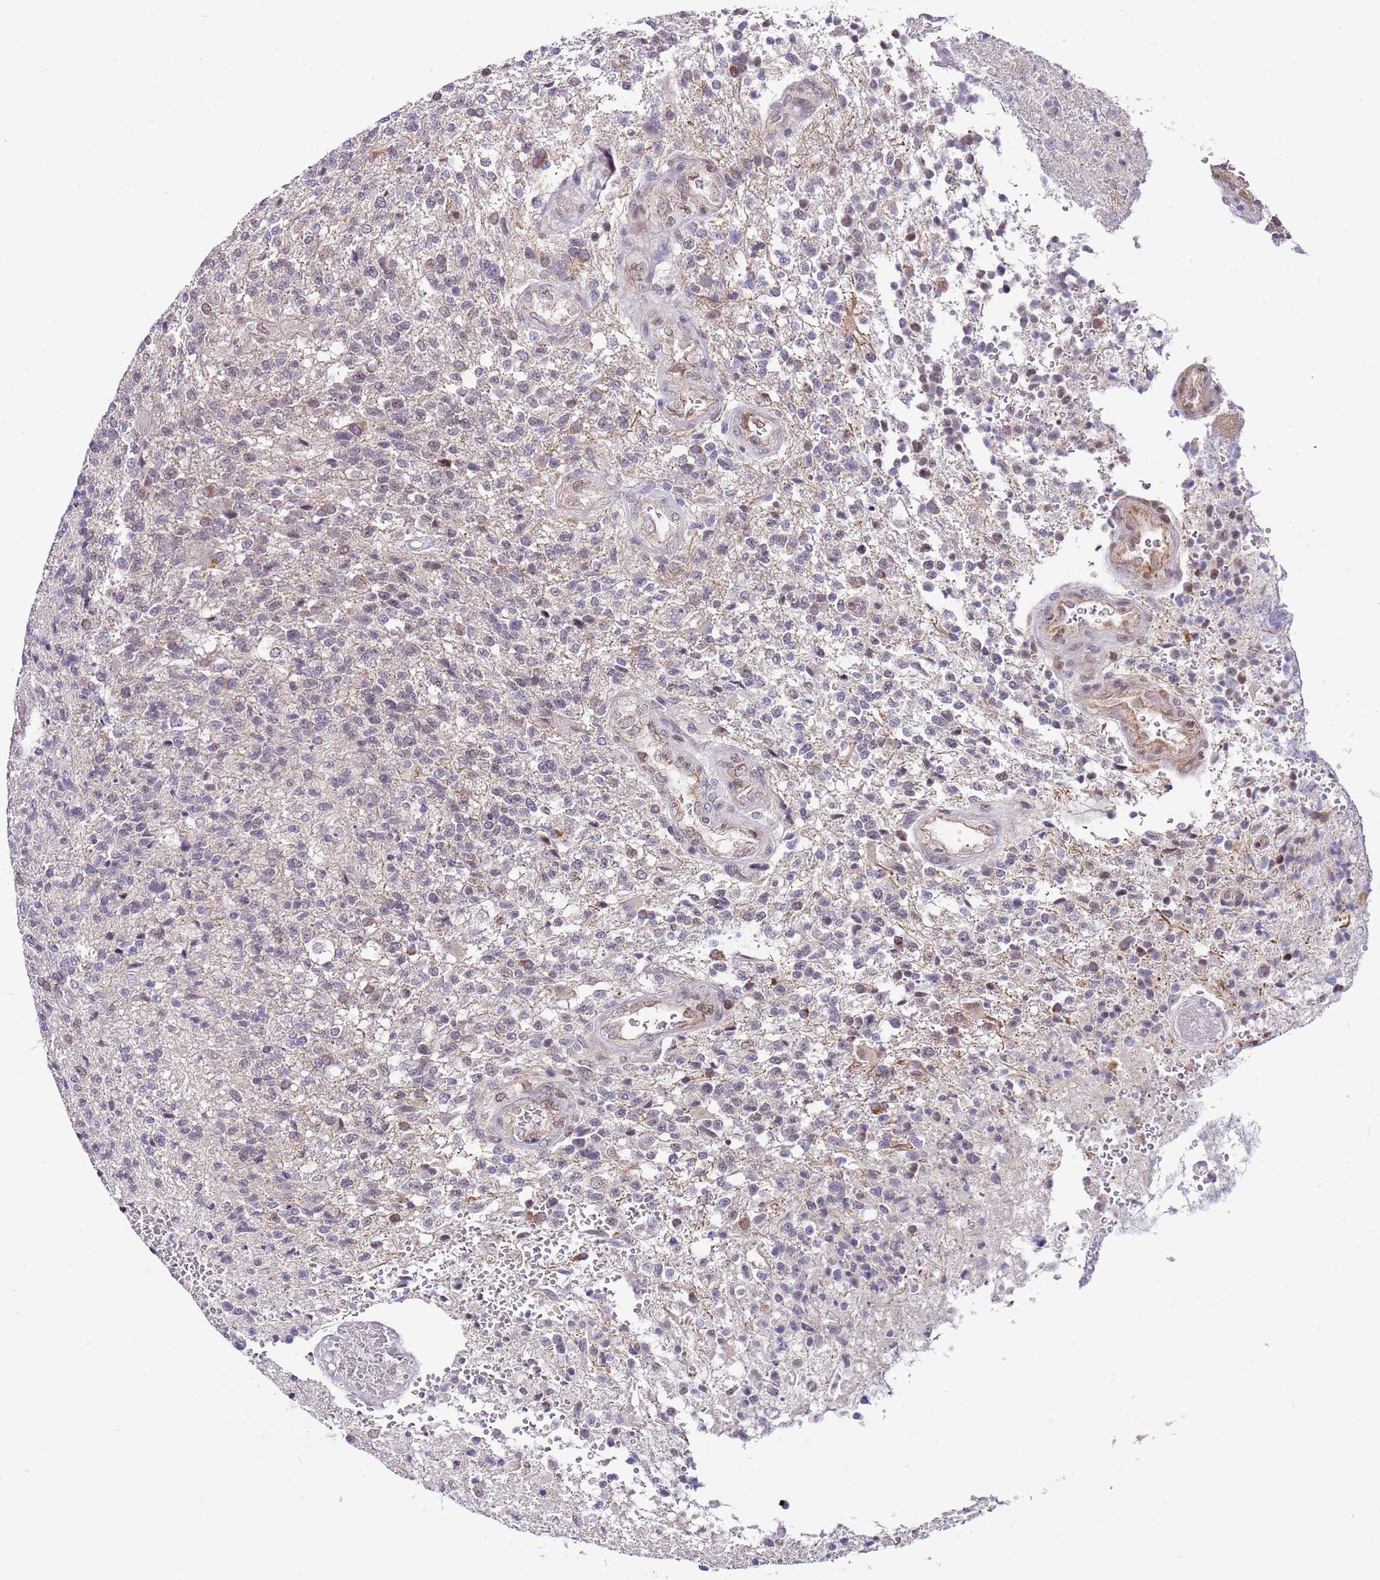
{"staining": {"intensity": "negative", "quantity": "none", "location": "none"}, "tissue": "glioma", "cell_type": "Tumor cells", "image_type": "cancer", "snomed": [{"axis": "morphology", "description": "Glioma, malignant, High grade"}, {"axis": "topography", "description": "Brain"}], "caption": "Immunohistochemistry (IHC) of malignant high-grade glioma exhibits no staining in tumor cells.", "gene": "POLE3", "patient": {"sex": "male", "age": 56}}